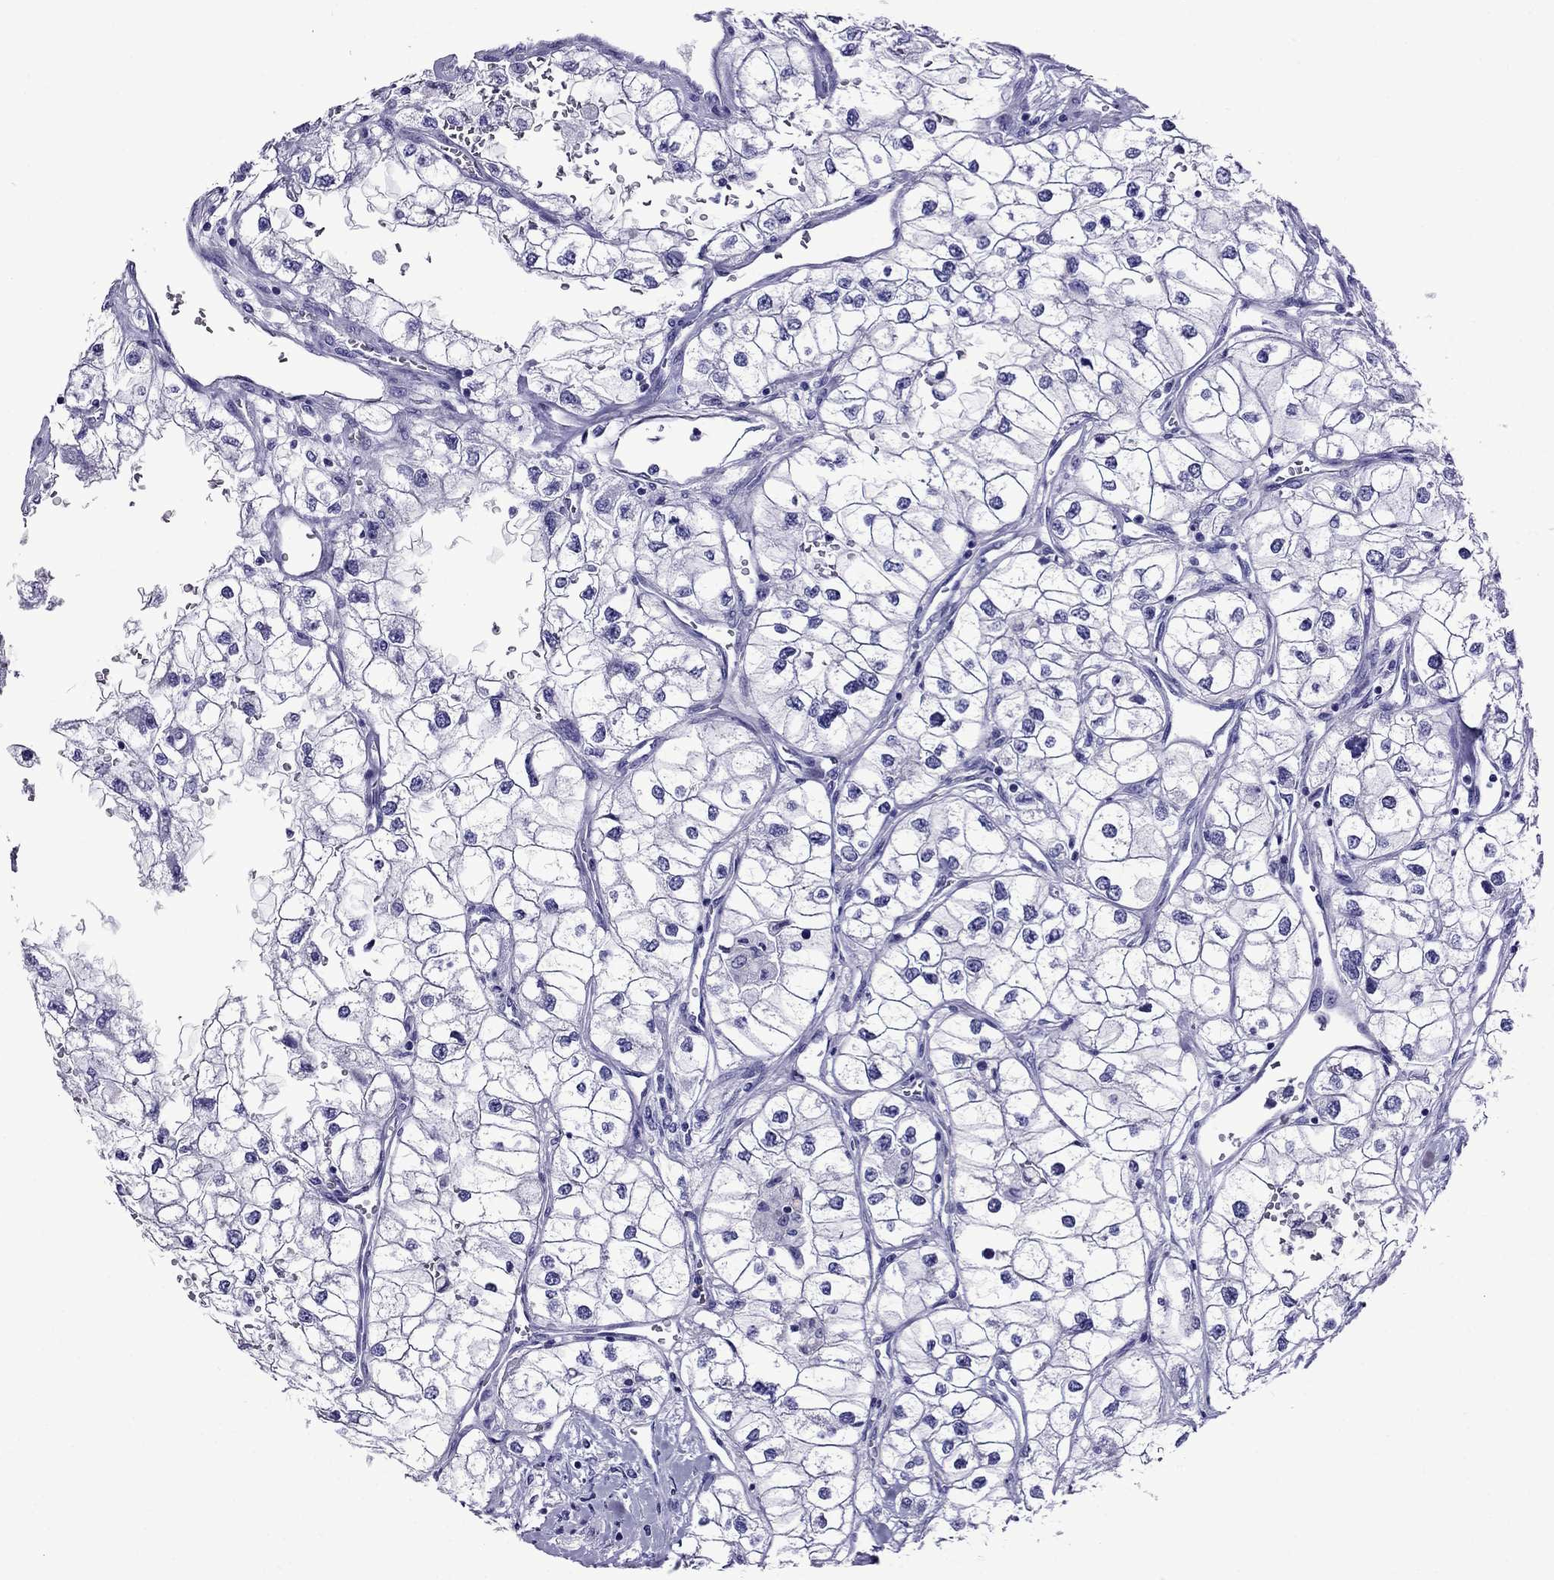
{"staining": {"intensity": "negative", "quantity": "none", "location": "none"}, "tissue": "renal cancer", "cell_type": "Tumor cells", "image_type": "cancer", "snomed": [{"axis": "morphology", "description": "Adenocarcinoma, NOS"}, {"axis": "topography", "description": "Kidney"}], "caption": "Histopathology image shows no significant protein staining in tumor cells of renal cancer.", "gene": "CRYBA1", "patient": {"sex": "male", "age": 59}}